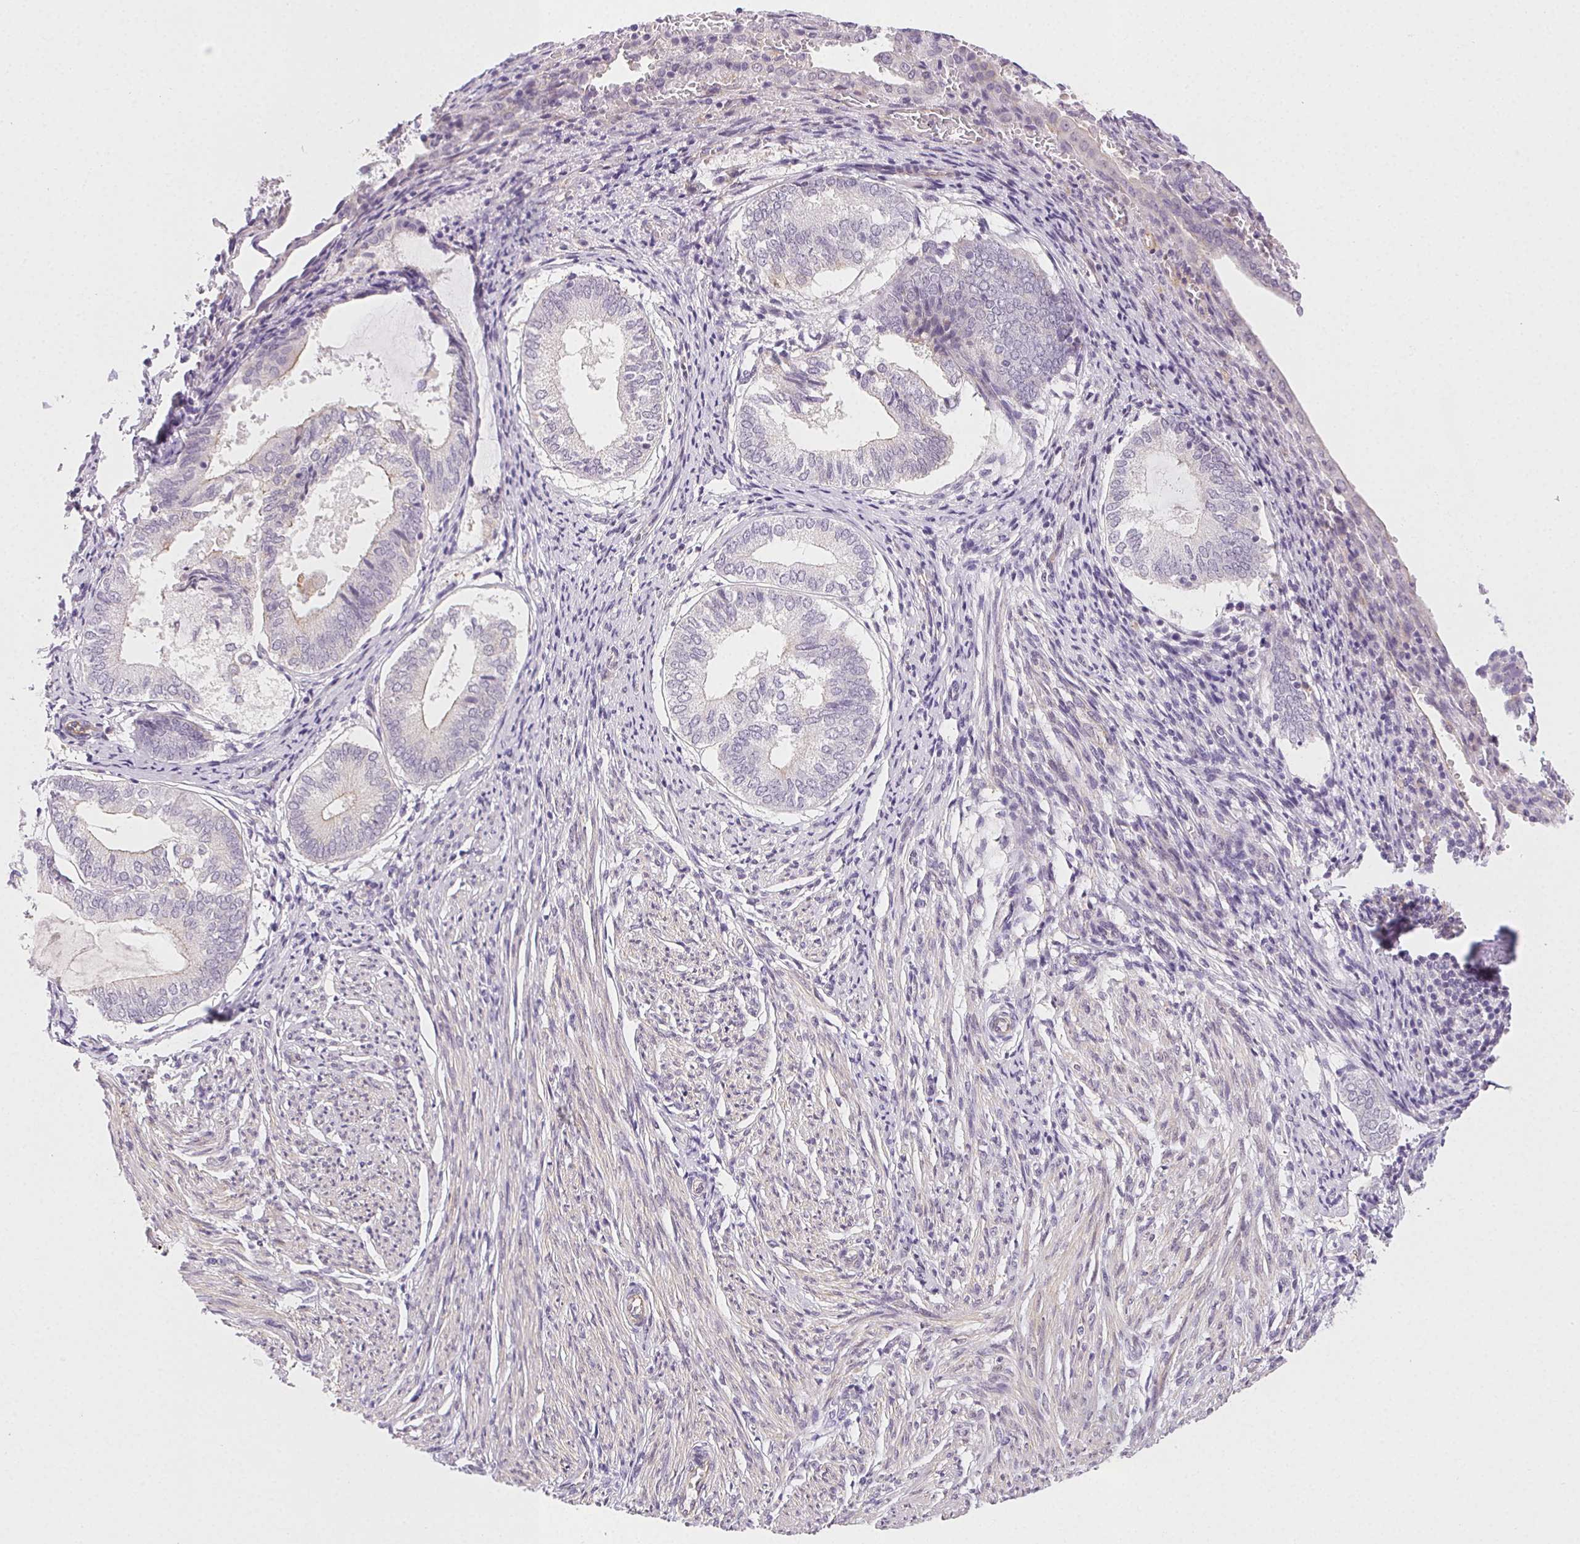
{"staining": {"intensity": "negative", "quantity": "none", "location": "none"}, "tissue": "endometrium", "cell_type": "Cells in endometrial stroma", "image_type": "normal", "snomed": [{"axis": "morphology", "description": "Normal tissue, NOS"}, {"axis": "topography", "description": "Endometrium"}], "caption": "Endometrium stained for a protein using immunohistochemistry (IHC) shows no positivity cells in endometrial stroma.", "gene": "CSN1S1", "patient": {"sex": "female", "age": 50}}